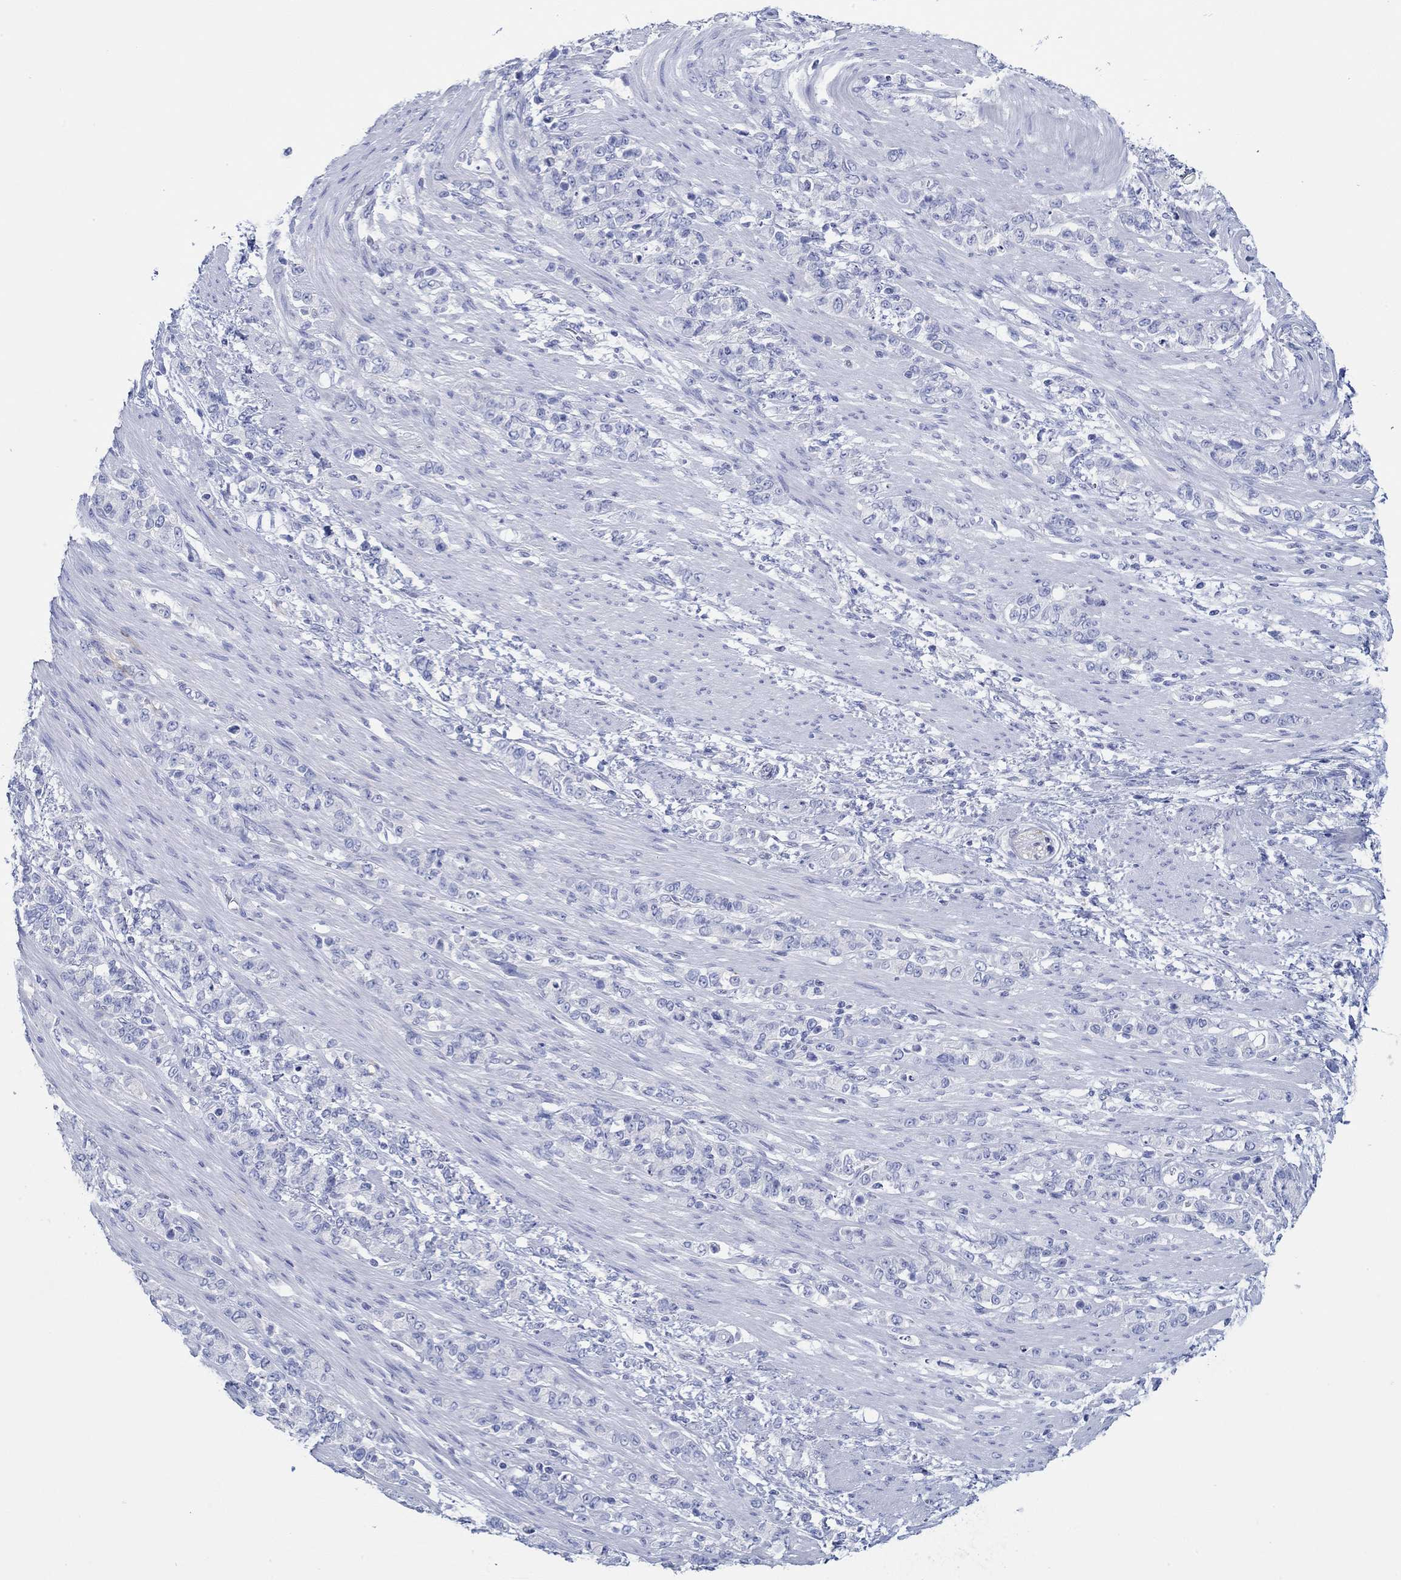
{"staining": {"intensity": "negative", "quantity": "none", "location": "none"}, "tissue": "stomach cancer", "cell_type": "Tumor cells", "image_type": "cancer", "snomed": [{"axis": "morphology", "description": "Normal tissue, NOS"}, {"axis": "morphology", "description": "Adenocarcinoma, NOS"}, {"axis": "topography", "description": "Stomach"}], "caption": "This is a photomicrograph of immunohistochemistry staining of stomach cancer, which shows no staining in tumor cells.", "gene": "IGFBP6", "patient": {"sex": "female", "age": 79}}